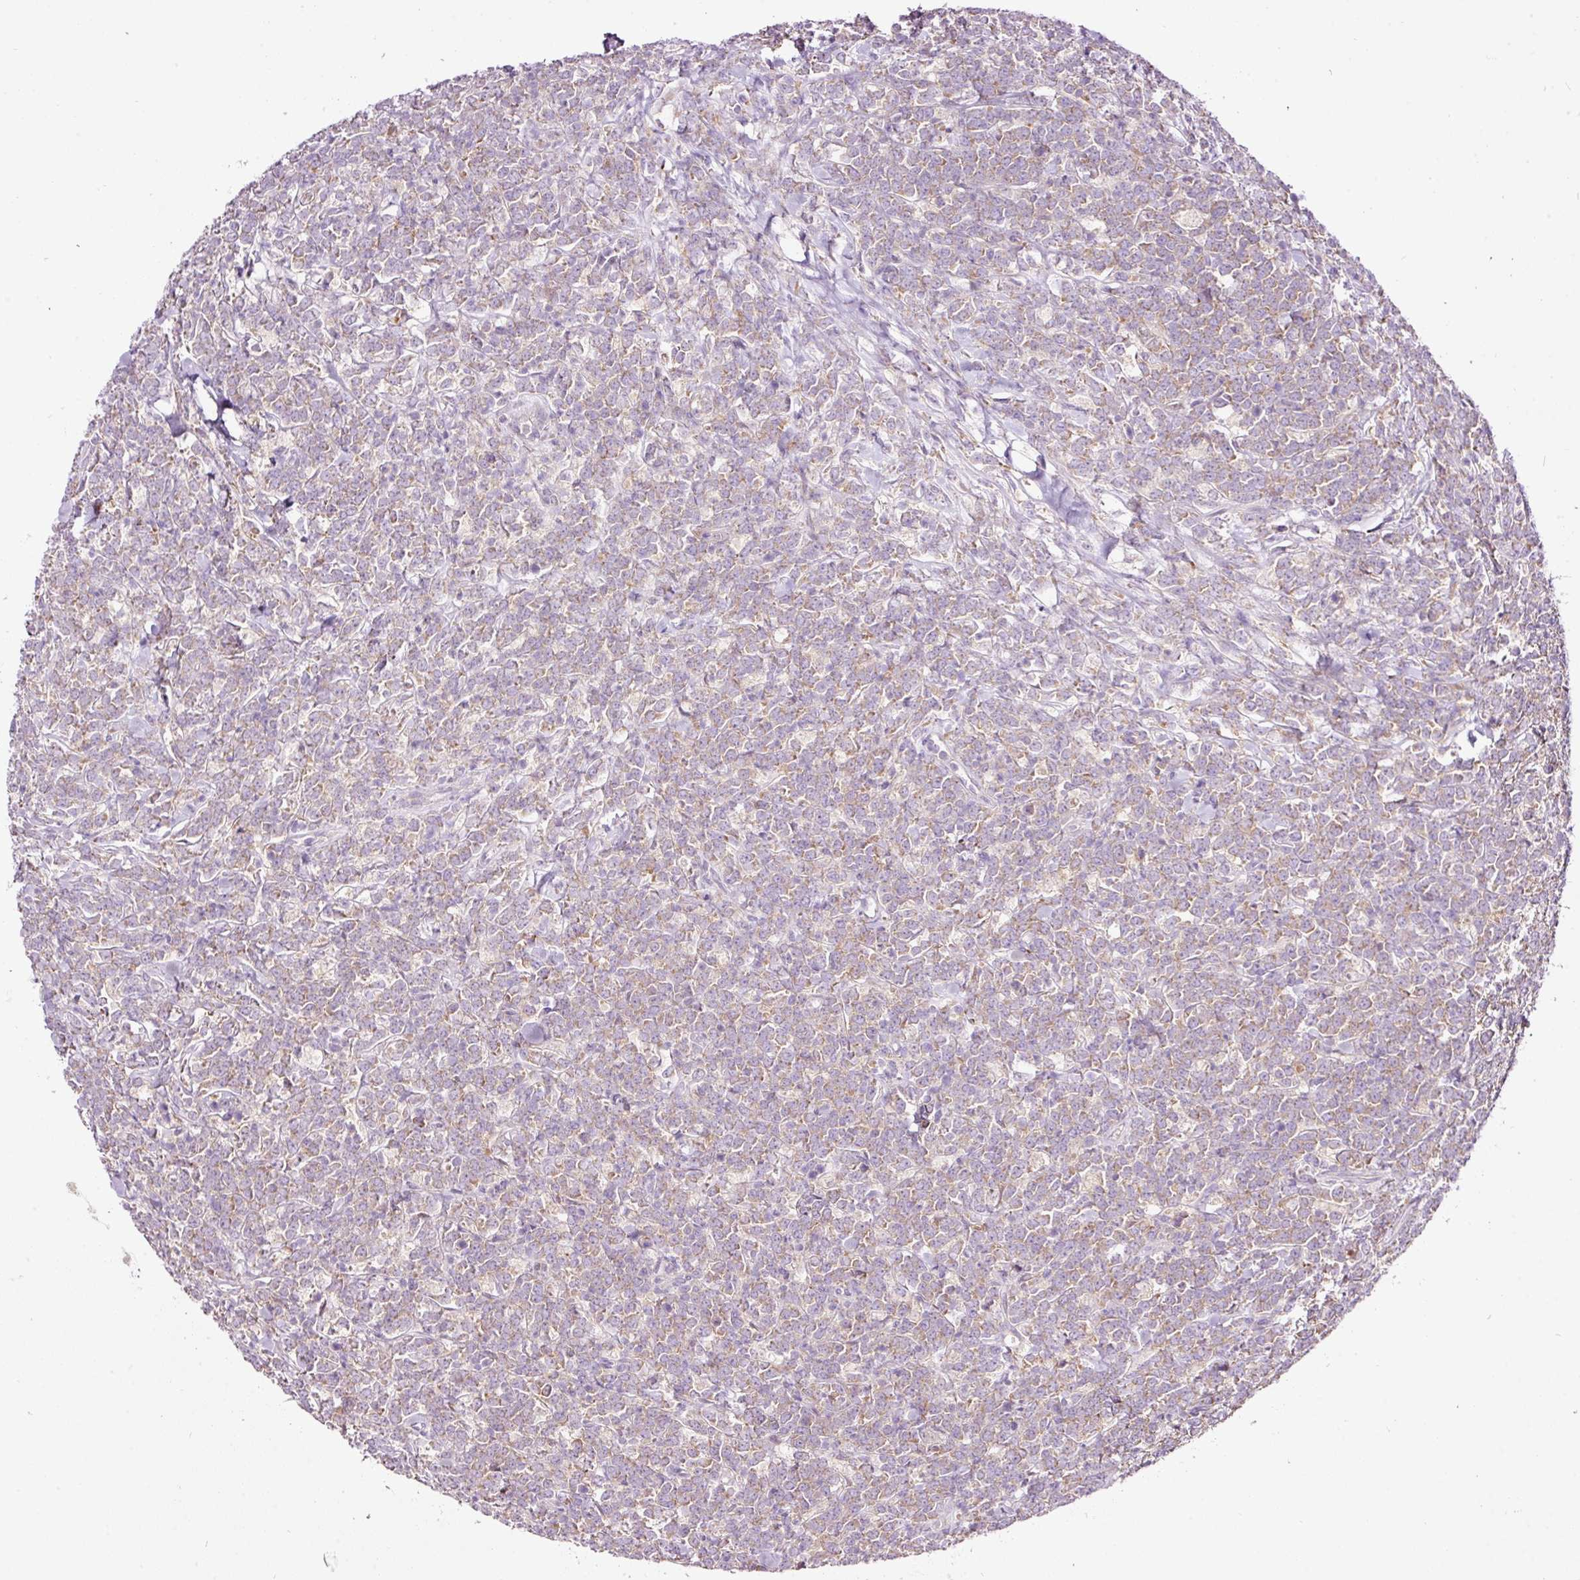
{"staining": {"intensity": "weak", "quantity": "25%-75%", "location": "cytoplasmic/membranous"}, "tissue": "lymphoma", "cell_type": "Tumor cells", "image_type": "cancer", "snomed": [{"axis": "morphology", "description": "Malignant lymphoma, non-Hodgkin's type, High grade"}, {"axis": "topography", "description": "Small intestine"}], "caption": "Immunohistochemistry (IHC) (DAB) staining of lymphoma shows weak cytoplasmic/membranous protein staining in approximately 25%-75% of tumor cells.", "gene": "RSPO2", "patient": {"sex": "male", "age": 8}}